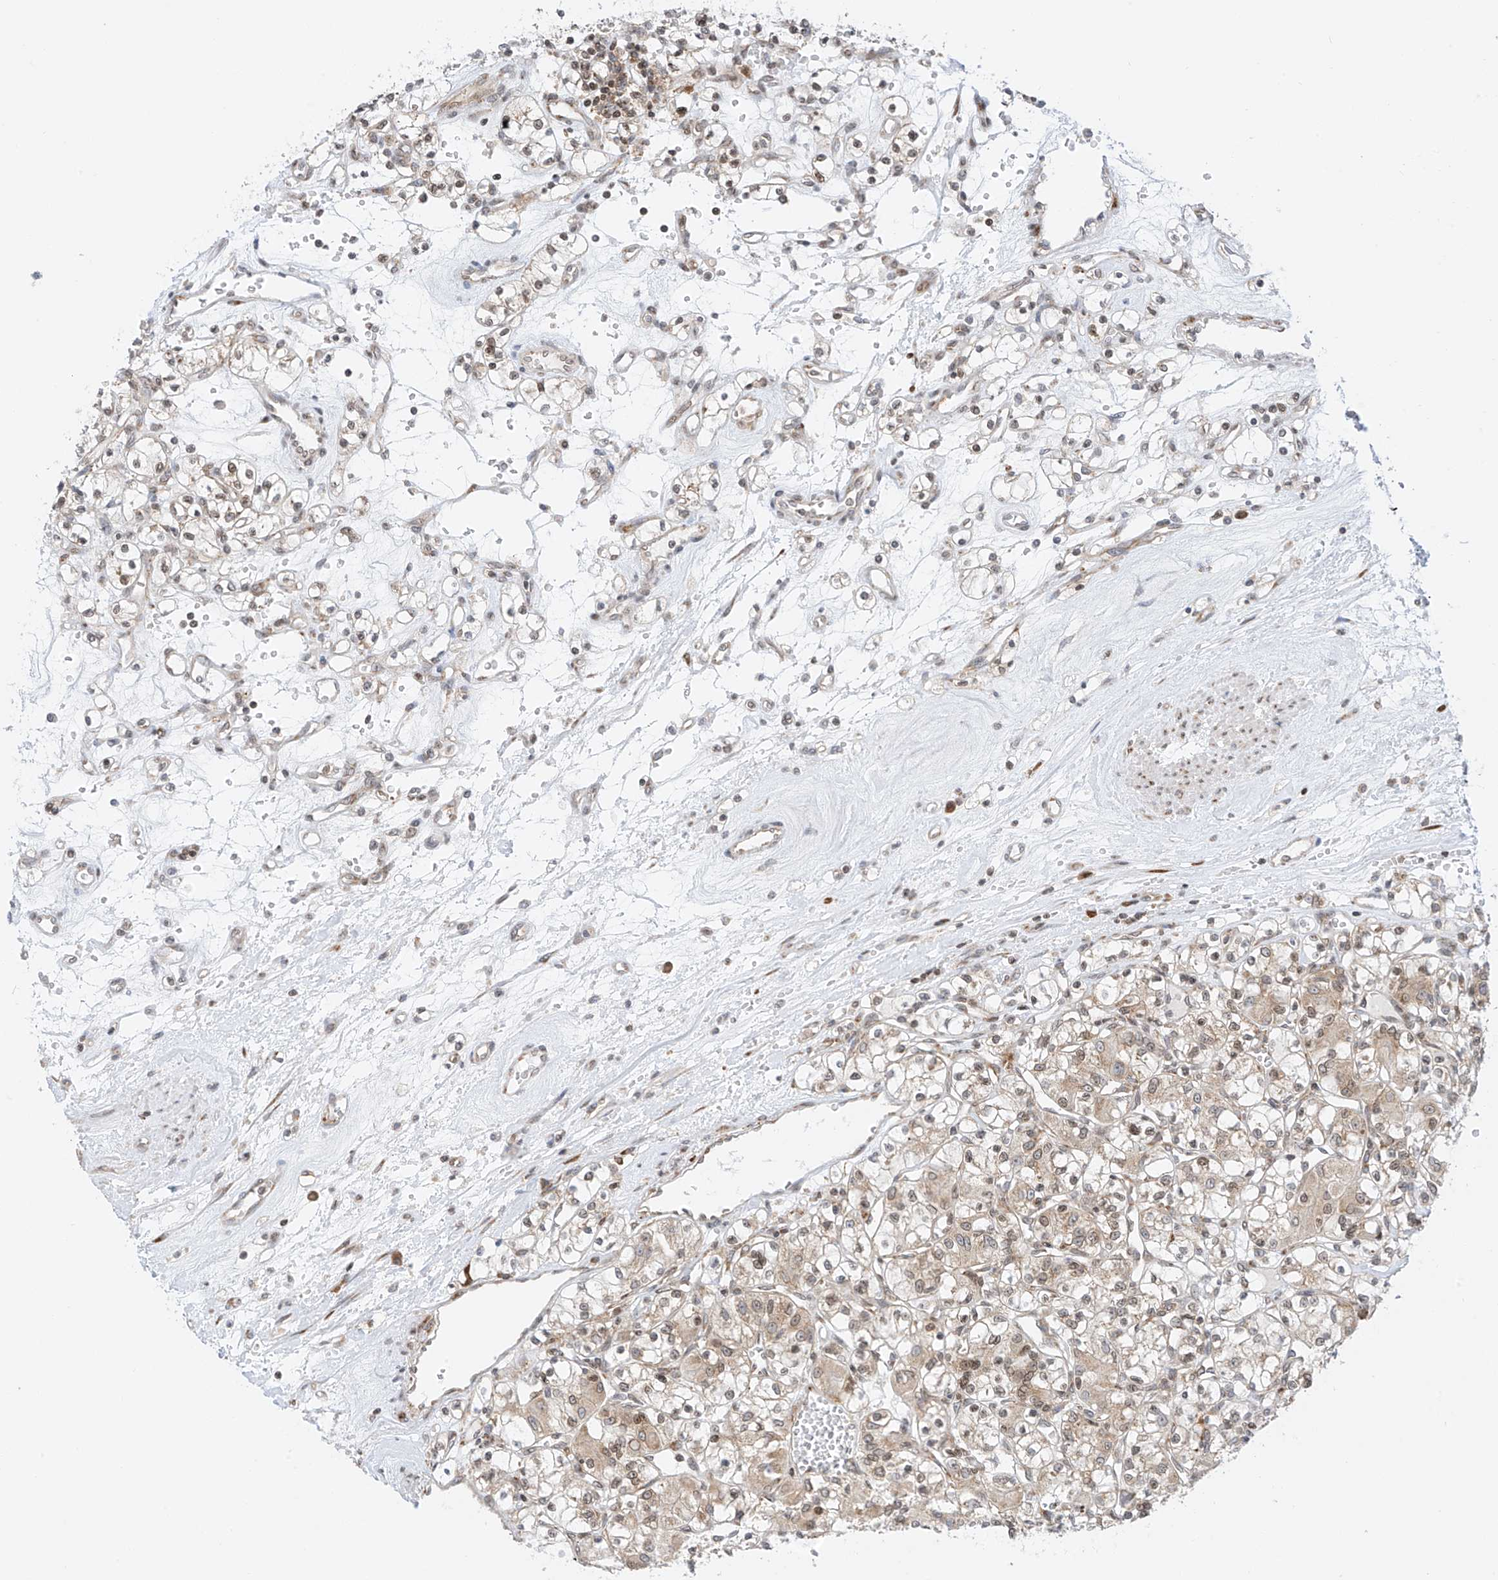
{"staining": {"intensity": "weak", "quantity": ">75%", "location": "cytoplasmic/membranous"}, "tissue": "renal cancer", "cell_type": "Tumor cells", "image_type": "cancer", "snomed": [{"axis": "morphology", "description": "Adenocarcinoma, NOS"}, {"axis": "topography", "description": "Kidney"}], "caption": "Brown immunohistochemical staining in renal cancer reveals weak cytoplasmic/membranous expression in about >75% of tumor cells. (Brightfield microscopy of DAB IHC at high magnification).", "gene": "EDF1", "patient": {"sex": "female", "age": 59}}